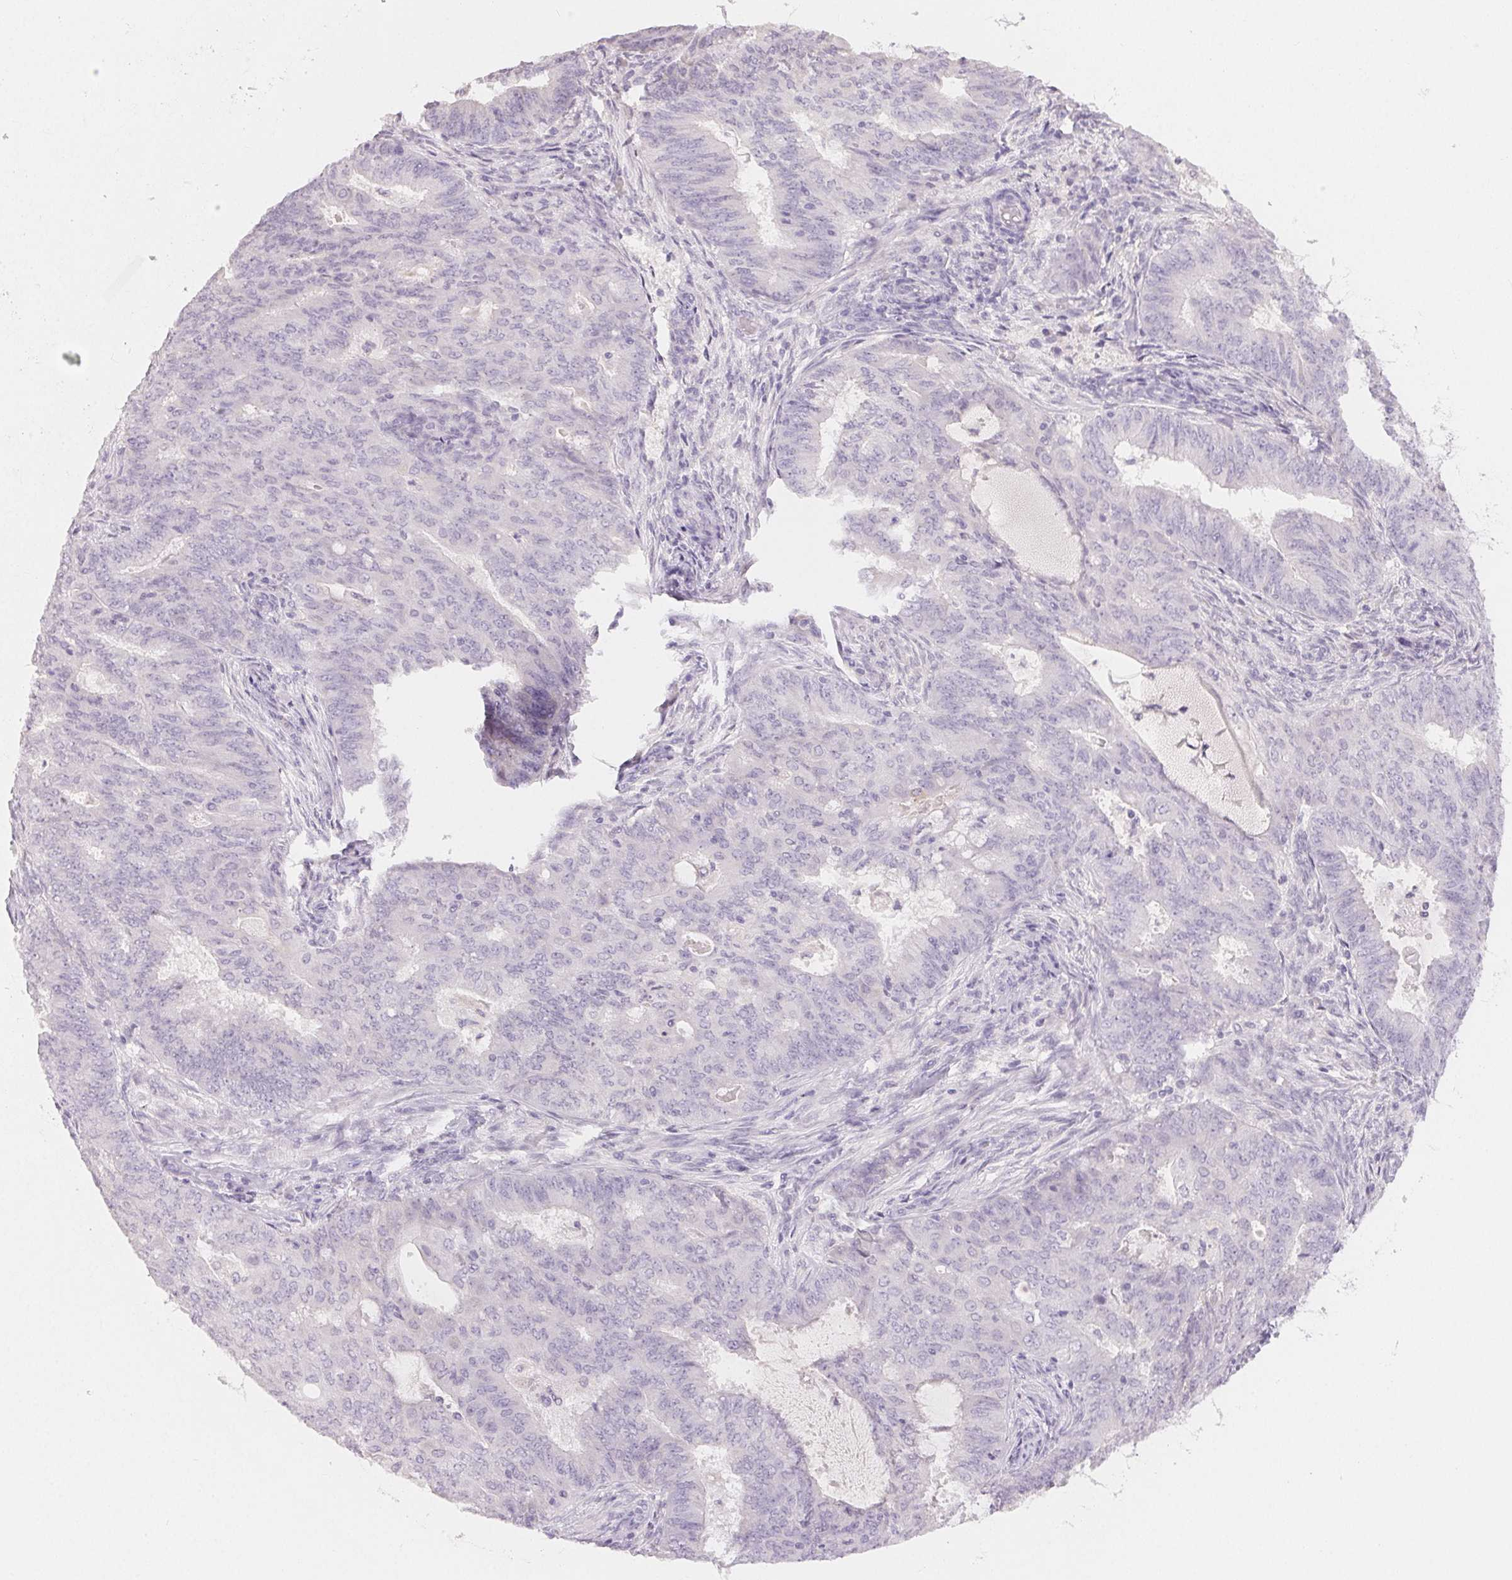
{"staining": {"intensity": "negative", "quantity": "none", "location": "none"}, "tissue": "endometrial cancer", "cell_type": "Tumor cells", "image_type": "cancer", "snomed": [{"axis": "morphology", "description": "Adenocarcinoma, NOS"}, {"axis": "topography", "description": "Endometrium"}], "caption": "IHC photomicrograph of endometrial adenocarcinoma stained for a protein (brown), which shows no positivity in tumor cells.", "gene": "MIOX", "patient": {"sex": "female", "age": 62}}